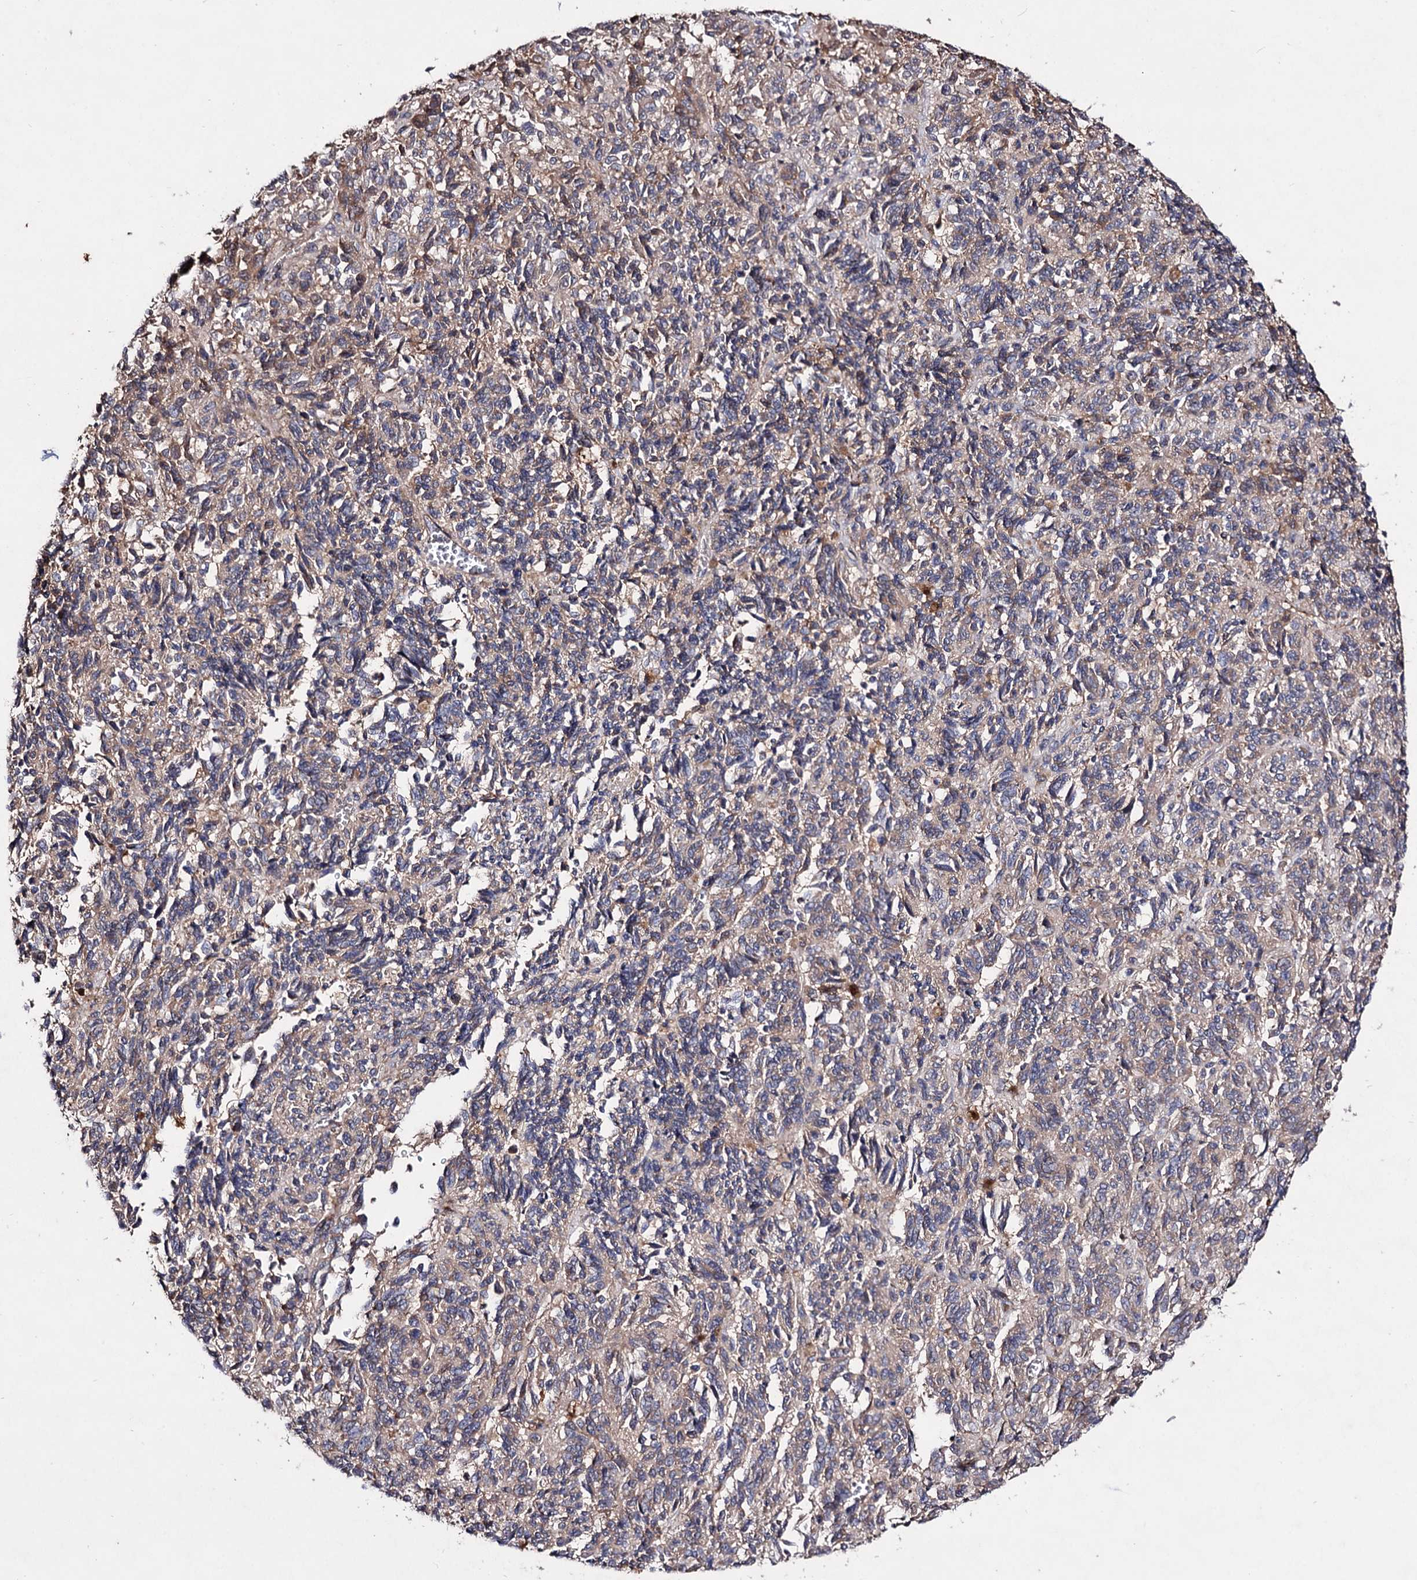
{"staining": {"intensity": "weak", "quantity": ">75%", "location": "cytoplasmic/membranous"}, "tissue": "melanoma", "cell_type": "Tumor cells", "image_type": "cancer", "snomed": [{"axis": "morphology", "description": "Malignant melanoma, Metastatic site"}, {"axis": "topography", "description": "Lung"}], "caption": "Melanoma tissue displays weak cytoplasmic/membranous positivity in about >75% of tumor cells Using DAB (3,3'-diaminobenzidine) (brown) and hematoxylin (blue) stains, captured at high magnification using brightfield microscopy.", "gene": "ARFIP2", "patient": {"sex": "male", "age": 64}}